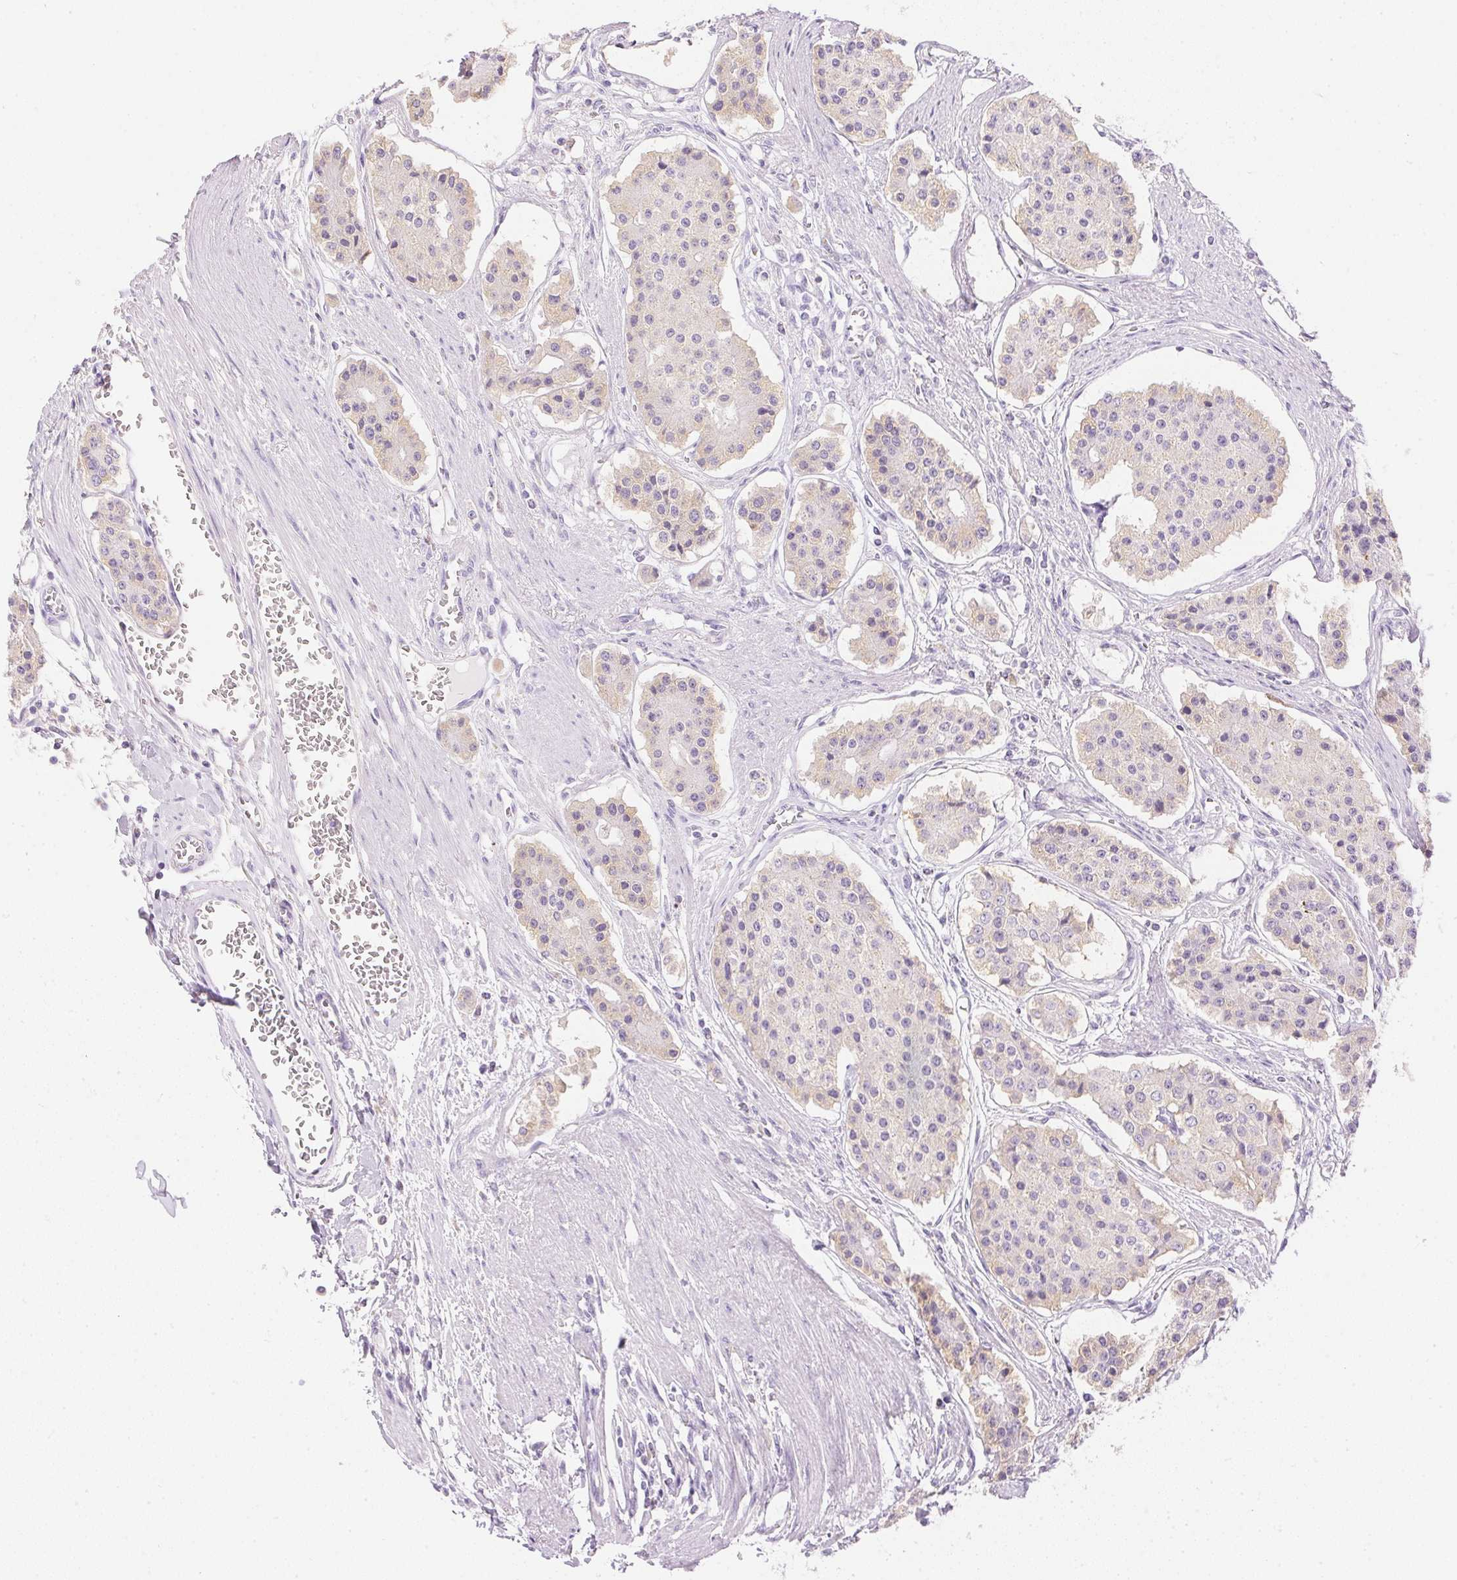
{"staining": {"intensity": "negative", "quantity": "none", "location": "none"}, "tissue": "carcinoid", "cell_type": "Tumor cells", "image_type": "cancer", "snomed": [{"axis": "morphology", "description": "Carcinoid, malignant, NOS"}, {"axis": "topography", "description": "Small intestine"}], "caption": "A micrograph of human carcinoid is negative for staining in tumor cells.", "gene": "ATP6V1G3", "patient": {"sex": "female", "age": 65}}